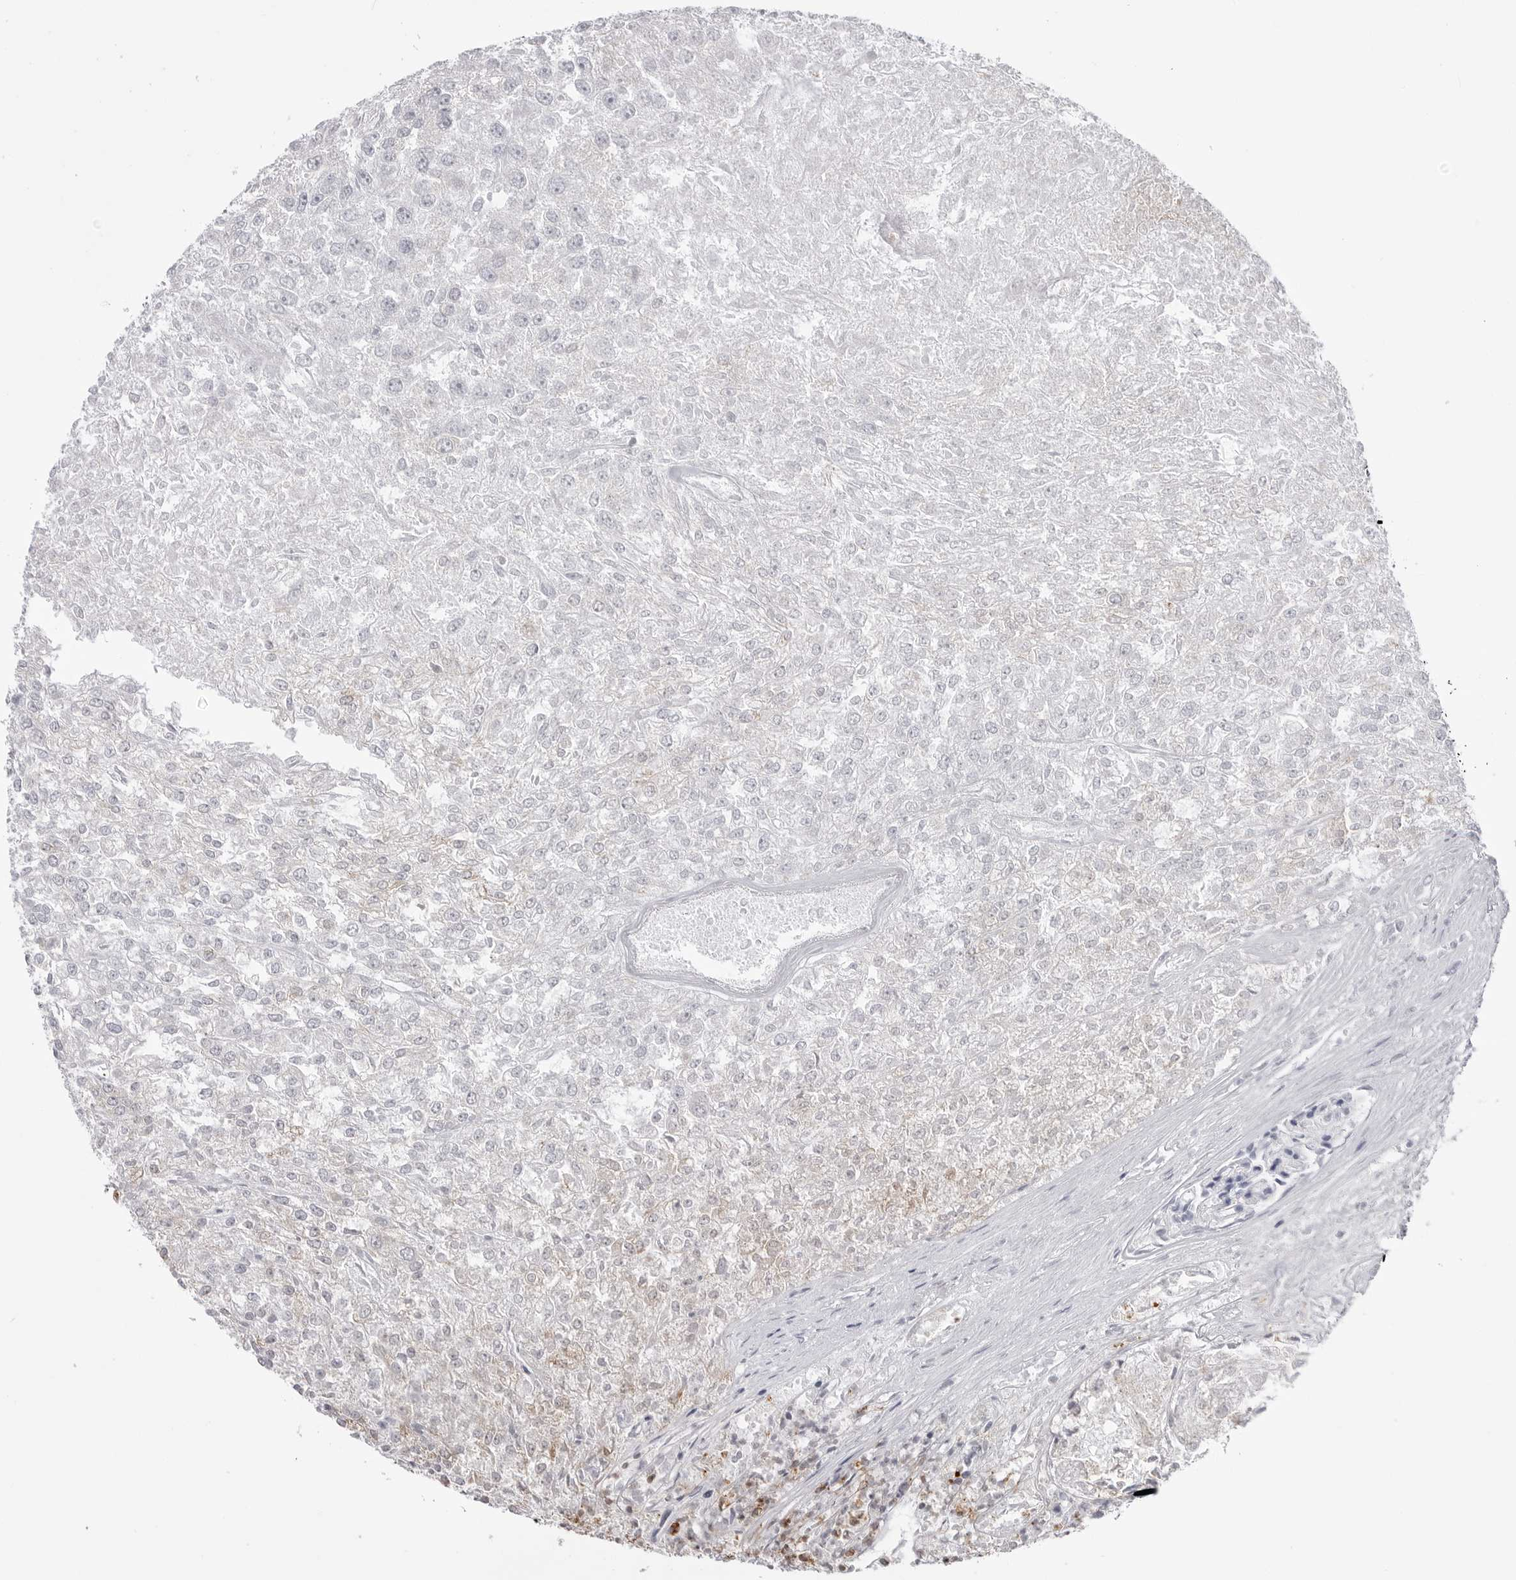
{"staining": {"intensity": "negative", "quantity": "none", "location": "none"}, "tissue": "renal cancer", "cell_type": "Tumor cells", "image_type": "cancer", "snomed": [{"axis": "morphology", "description": "Adenocarcinoma, NOS"}, {"axis": "topography", "description": "Kidney"}], "caption": "An IHC micrograph of renal cancer (adenocarcinoma) is shown. There is no staining in tumor cells of renal cancer (adenocarcinoma). (Immunohistochemistry (ihc), brightfield microscopy, high magnification).", "gene": "STAP2", "patient": {"sex": "female", "age": 54}}